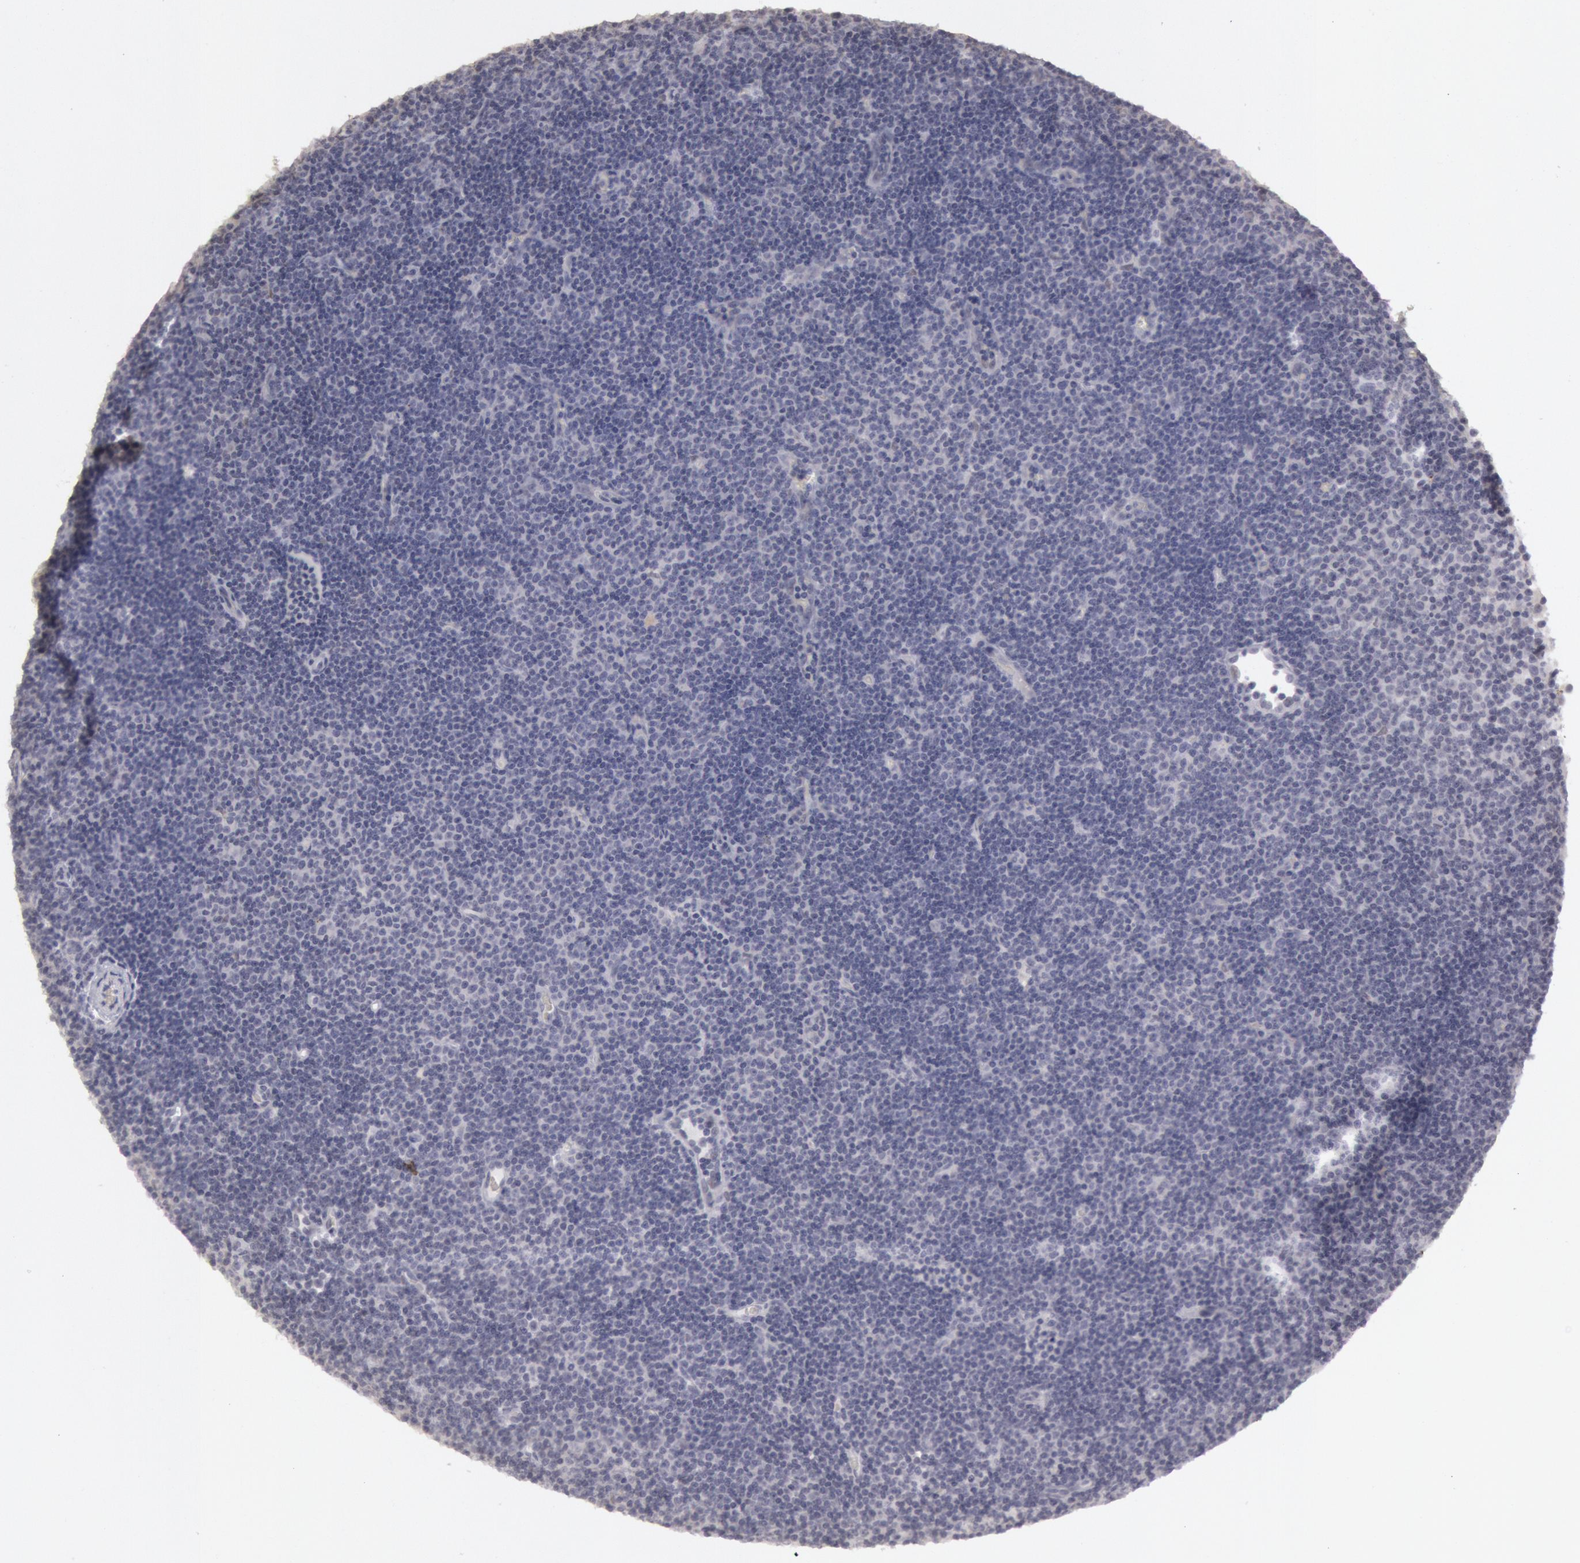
{"staining": {"intensity": "negative", "quantity": "none", "location": "none"}, "tissue": "lymphoma", "cell_type": "Tumor cells", "image_type": "cancer", "snomed": [{"axis": "morphology", "description": "Malignant lymphoma, non-Hodgkin's type, Low grade"}, {"axis": "topography", "description": "Lymph node"}], "caption": "DAB (3,3'-diaminobenzidine) immunohistochemical staining of human malignant lymphoma, non-Hodgkin's type (low-grade) shows no significant staining in tumor cells.", "gene": "RIMBP3C", "patient": {"sex": "male", "age": 57}}